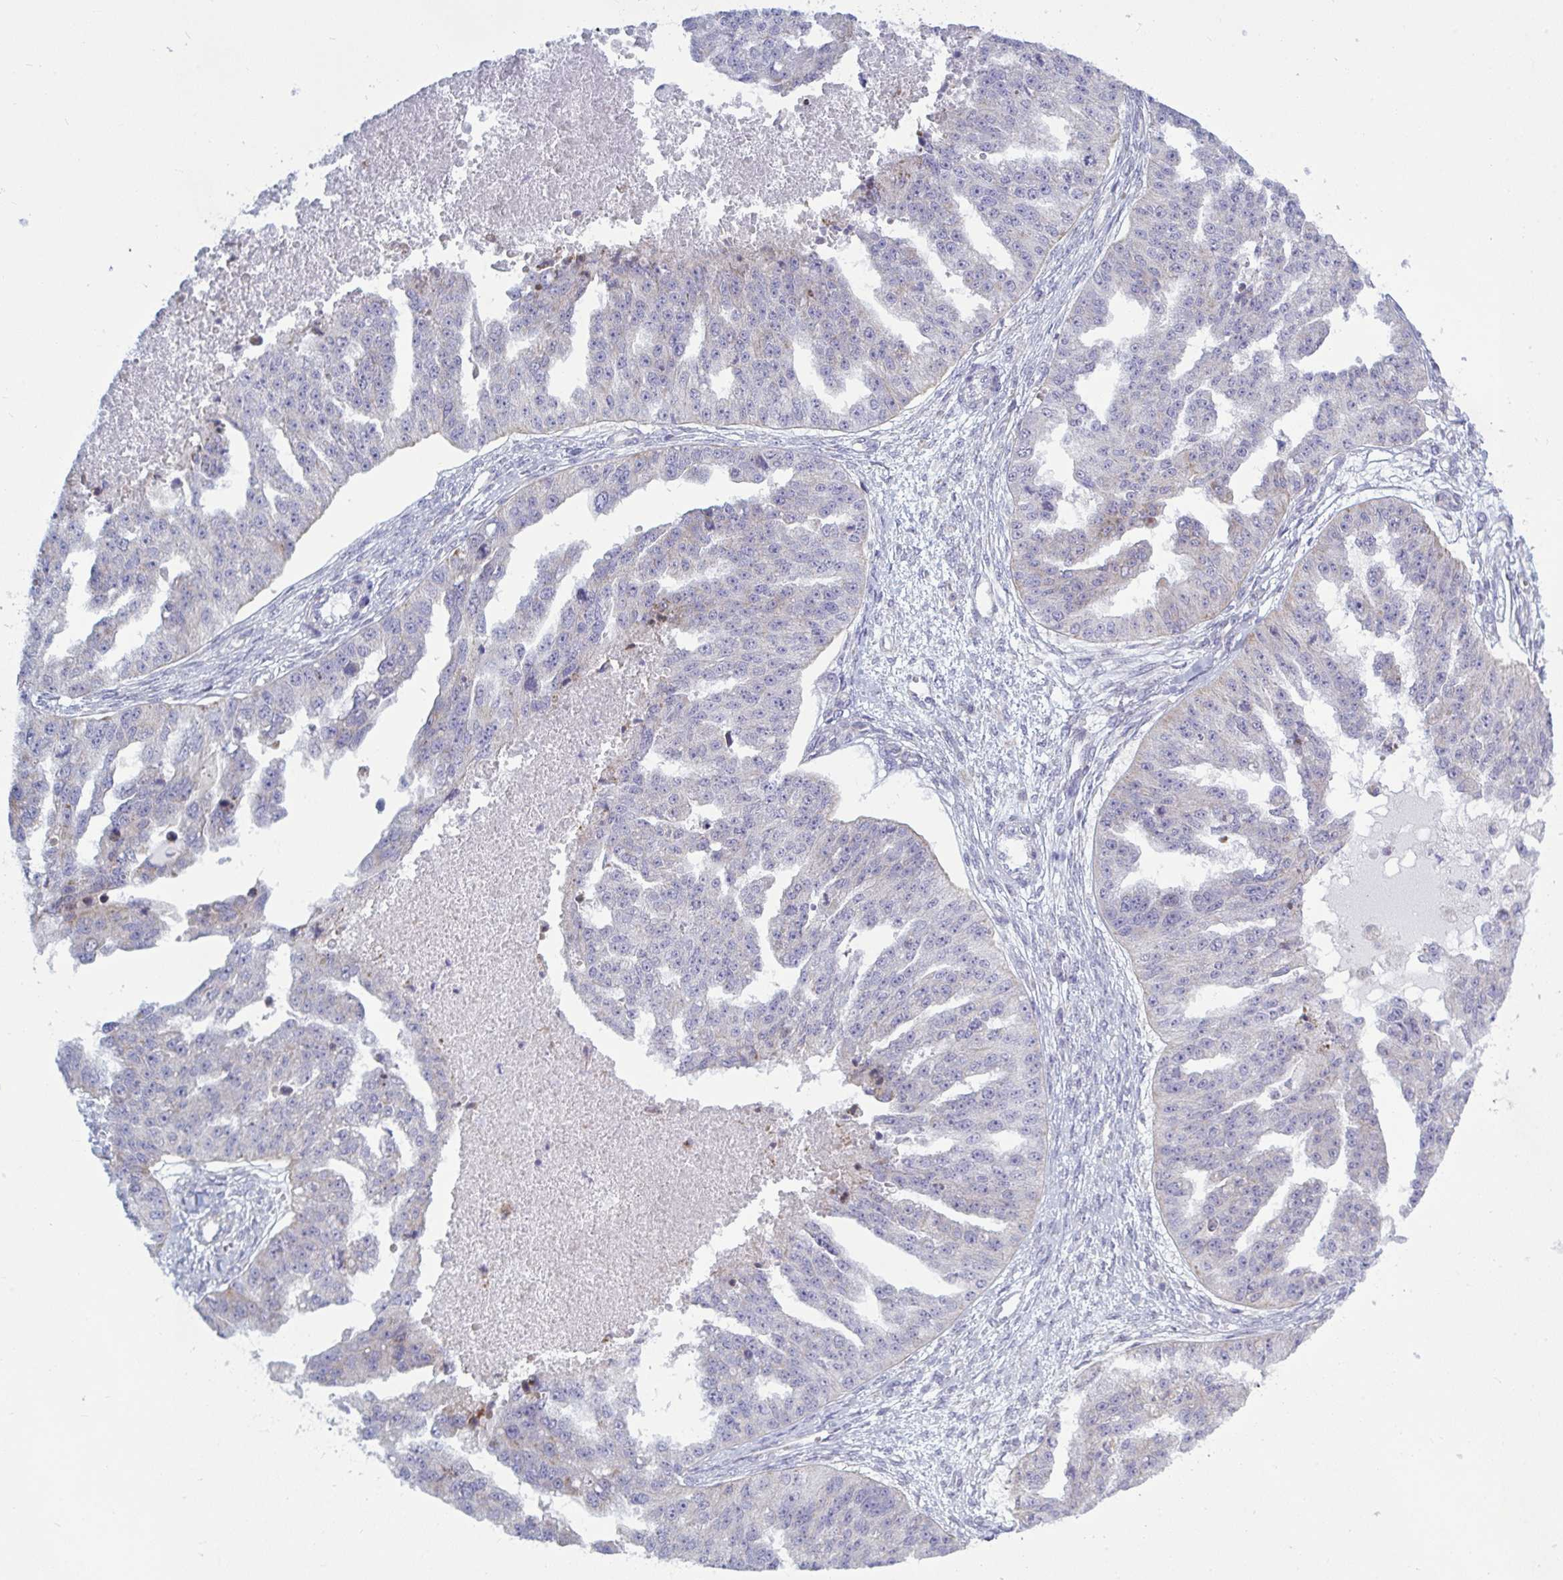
{"staining": {"intensity": "weak", "quantity": "<25%", "location": "cytoplasmic/membranous"}, "tissue": "ovarian cancer", "cell_type": "Tumor cells", "image_type": "cancer", "snomed": [{"axis": "morphology", "description": "Cystadenocarcinoma, serous, NOS"}, {"axis": "topography", "description": "Ovary"}], "caption": "DAB immunohistochemical staining of human ovarian cancer reveals no significant staining in tumor cells.", "gene": "ATG9A", "patient": {"sex": "female", "age": 58}}